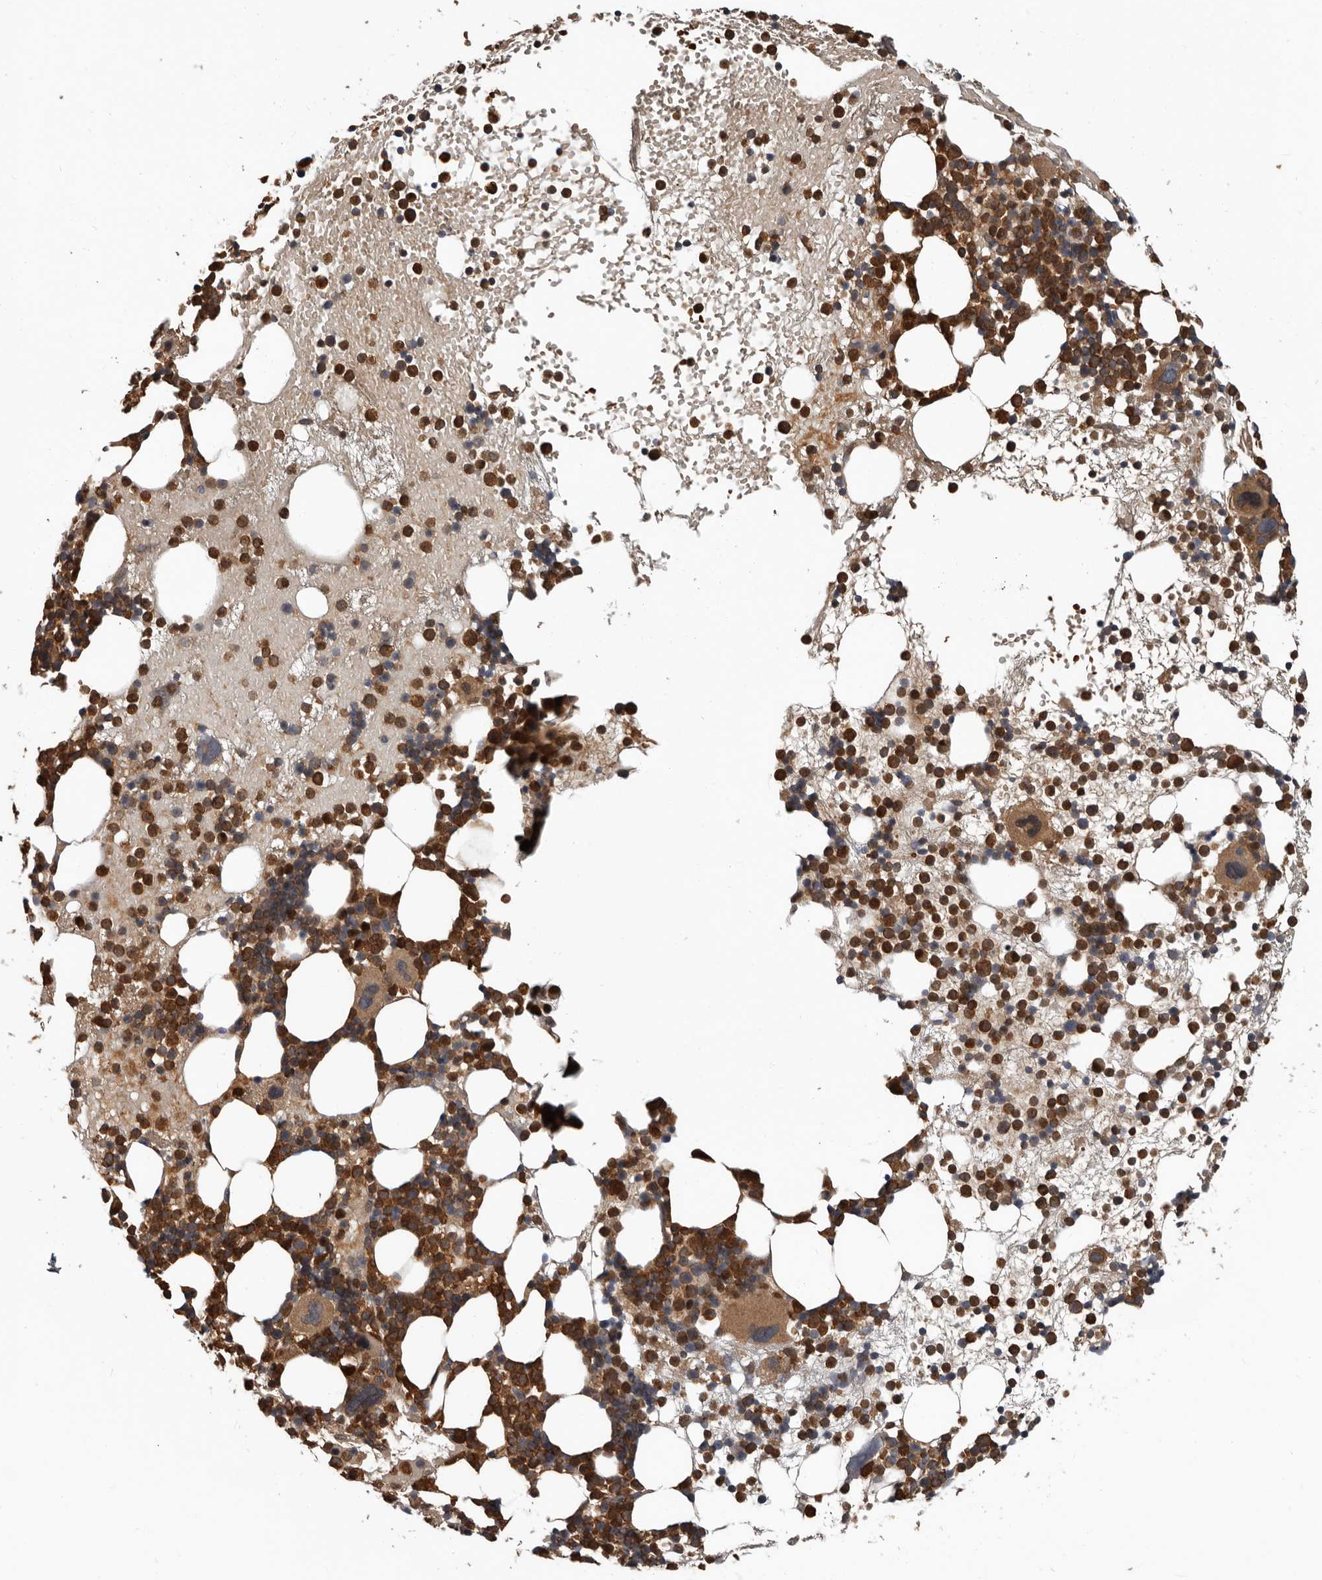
{"staining": {"intensity": "strong", "quantity": ">75%", "location": "cytoplasmic/membranous"}, "tissue": "bone marrow", "cell_type": "Hematopoietic cells", "image_type": "normal", "snomed": [{"axis": "morphology", "description": "Normal tissue, NOS"}, {"axis": "topography", "description": "Bone marrow"}], "caption": "Protein staining exhibits strong cytoplasmic/membranous positivity in approximately >75% of hematopoietic cells in unremarkable bone marrow. Using DAB (3,3'-diaminobenzidine) (brown) and hematoxylin (blue) stains, captured at high magnification using brightfield microscopy.", "gene": "FGFR4", "patient": {"sex": "female", "age": 57}}